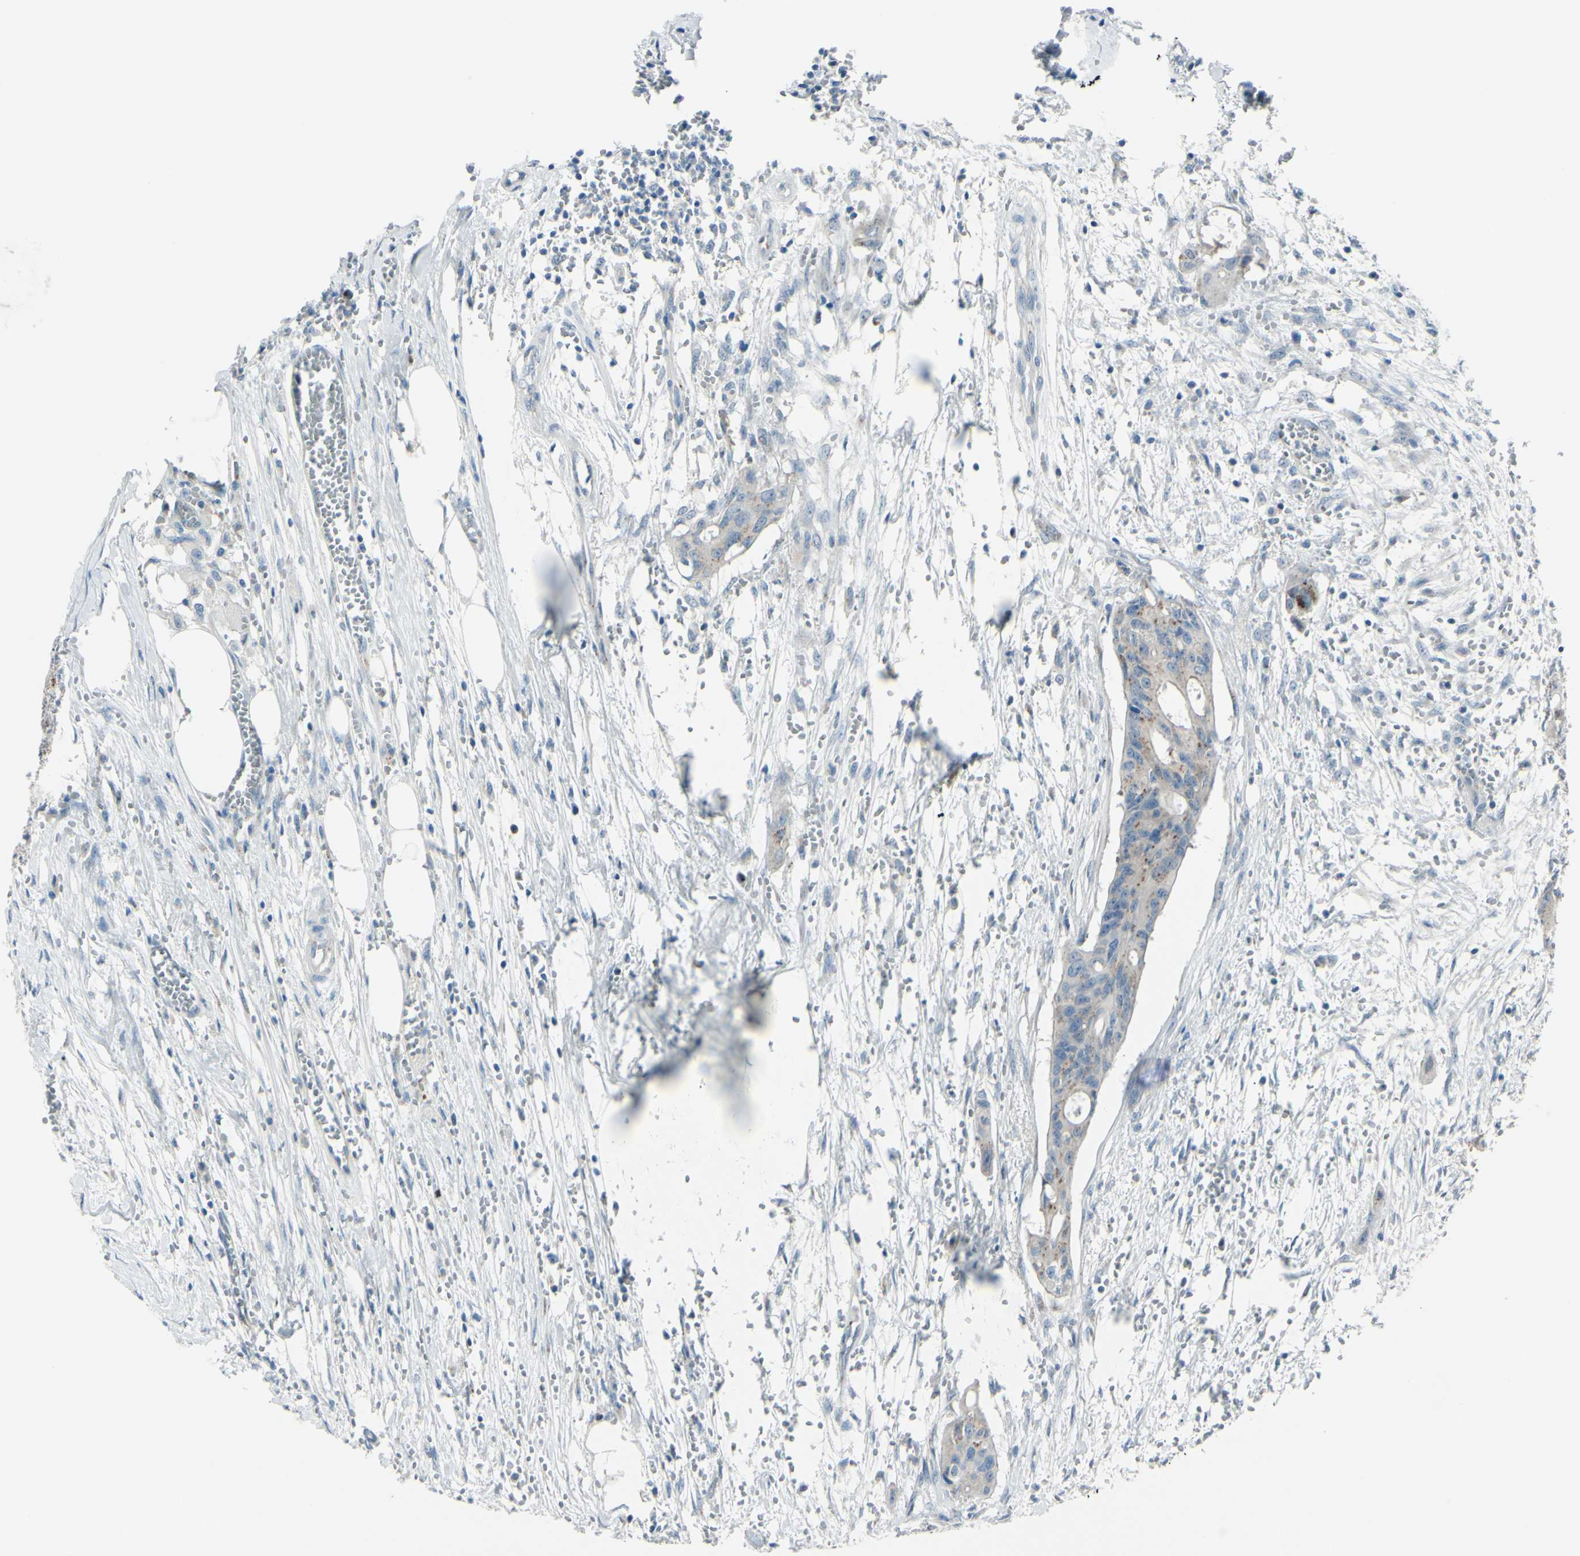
{"staining": {"intensity": "weak", "quantity": "25%-75%", "location": "cytoplasmic/membranous"}, "tissue": "colorectal cancer", "cell_type": "Tumor cells", "image_type": "cancer", "snomed": [{"axis": "morphology", "description": "Adenocarcinoma, NOS"}, {"axis": "topography", "description": "Colon"}], "caption": "Human adenocarcinoma (colorectal) stained for a protein (brown) exhibits weak cytoplasmic/membranous positive positivity in about 25%-75% of tumor cells.", "gene": "B4GALT1", "patient": {"sex": "female", "age": 57}}